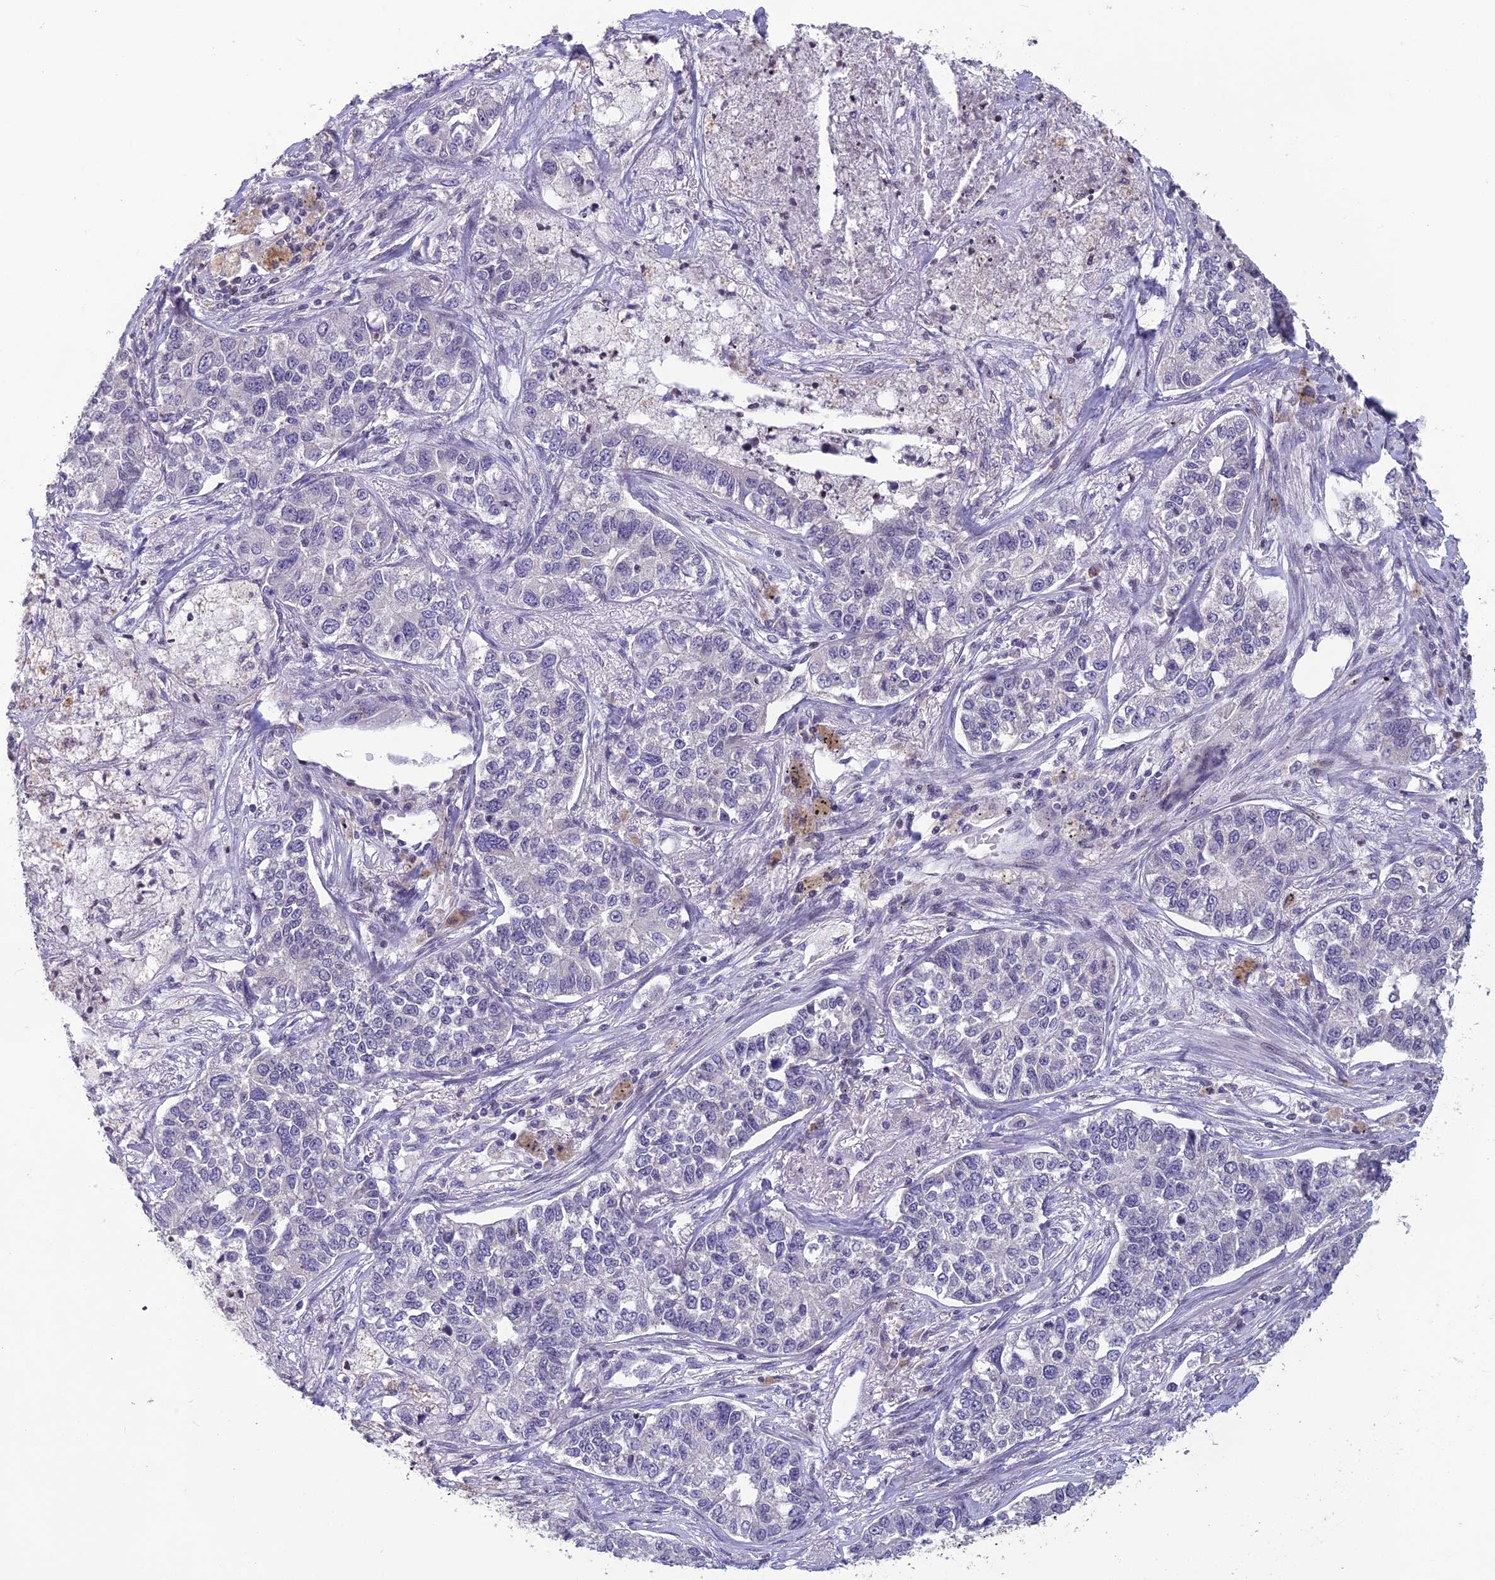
{"staining": {"intensity": "negative", "quantity": "none", "location": "none"}, "tissue": "lung cancer", "cell_type": "Tumor cells", "image_type": "cancer", "snomed": [{"axis": "morphology", "description": "Adenocarcinoma, NOS"}, {"axis": "topography", "description": "Lung"}], "caption": "Protein analysis of adenocarcinoma (lung) exhibits no significant expression in tumor cells.", "gene": "TMEM134", "patient": {"sex": "male", "age": 49}}